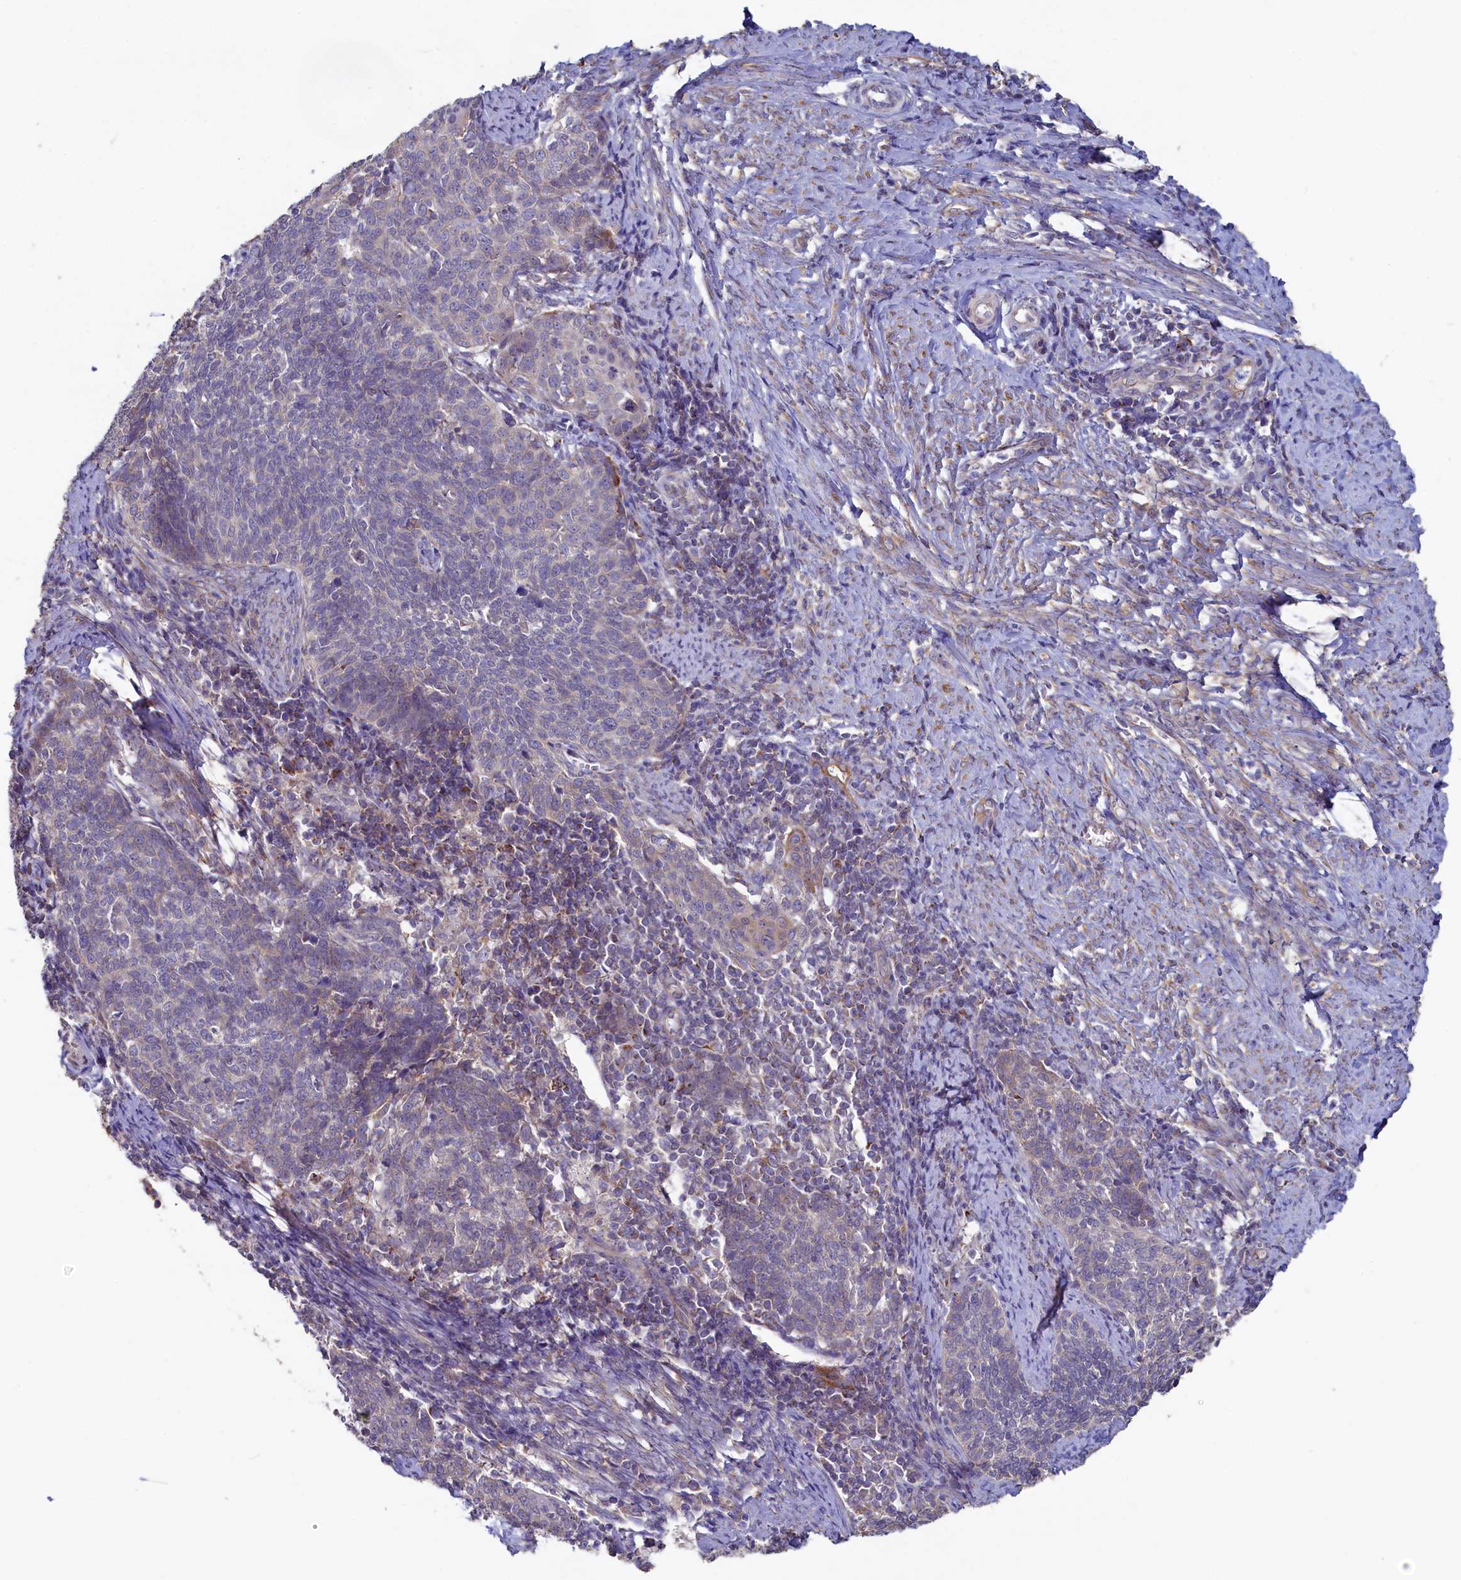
{"staining": {"intensity": "moderate", "quantity": "25%-75%", "location": "cytoplasmic/membranous"}, "tissue": "cervical cancer", "cell_type": "Tumor cells", "image_type": "cancer", "snomed": [{"axis": "morphology", "description": "Squamous cell carcinoma, NOS"}, {"axis": "topography", "description": "Cervix"}], "caption": "Immunohistochemical staining of human cervical cancer (squamous cell carcinoma) shows medium levels of moderate cytoplasmic/membranous protein staining in approximately 25%-75% of tumor cells. (Brightfield microscopy of DAB IHC at high magnification).", "gene": "SPATA2L", "patient": {"sex": "female", "age": 39}}